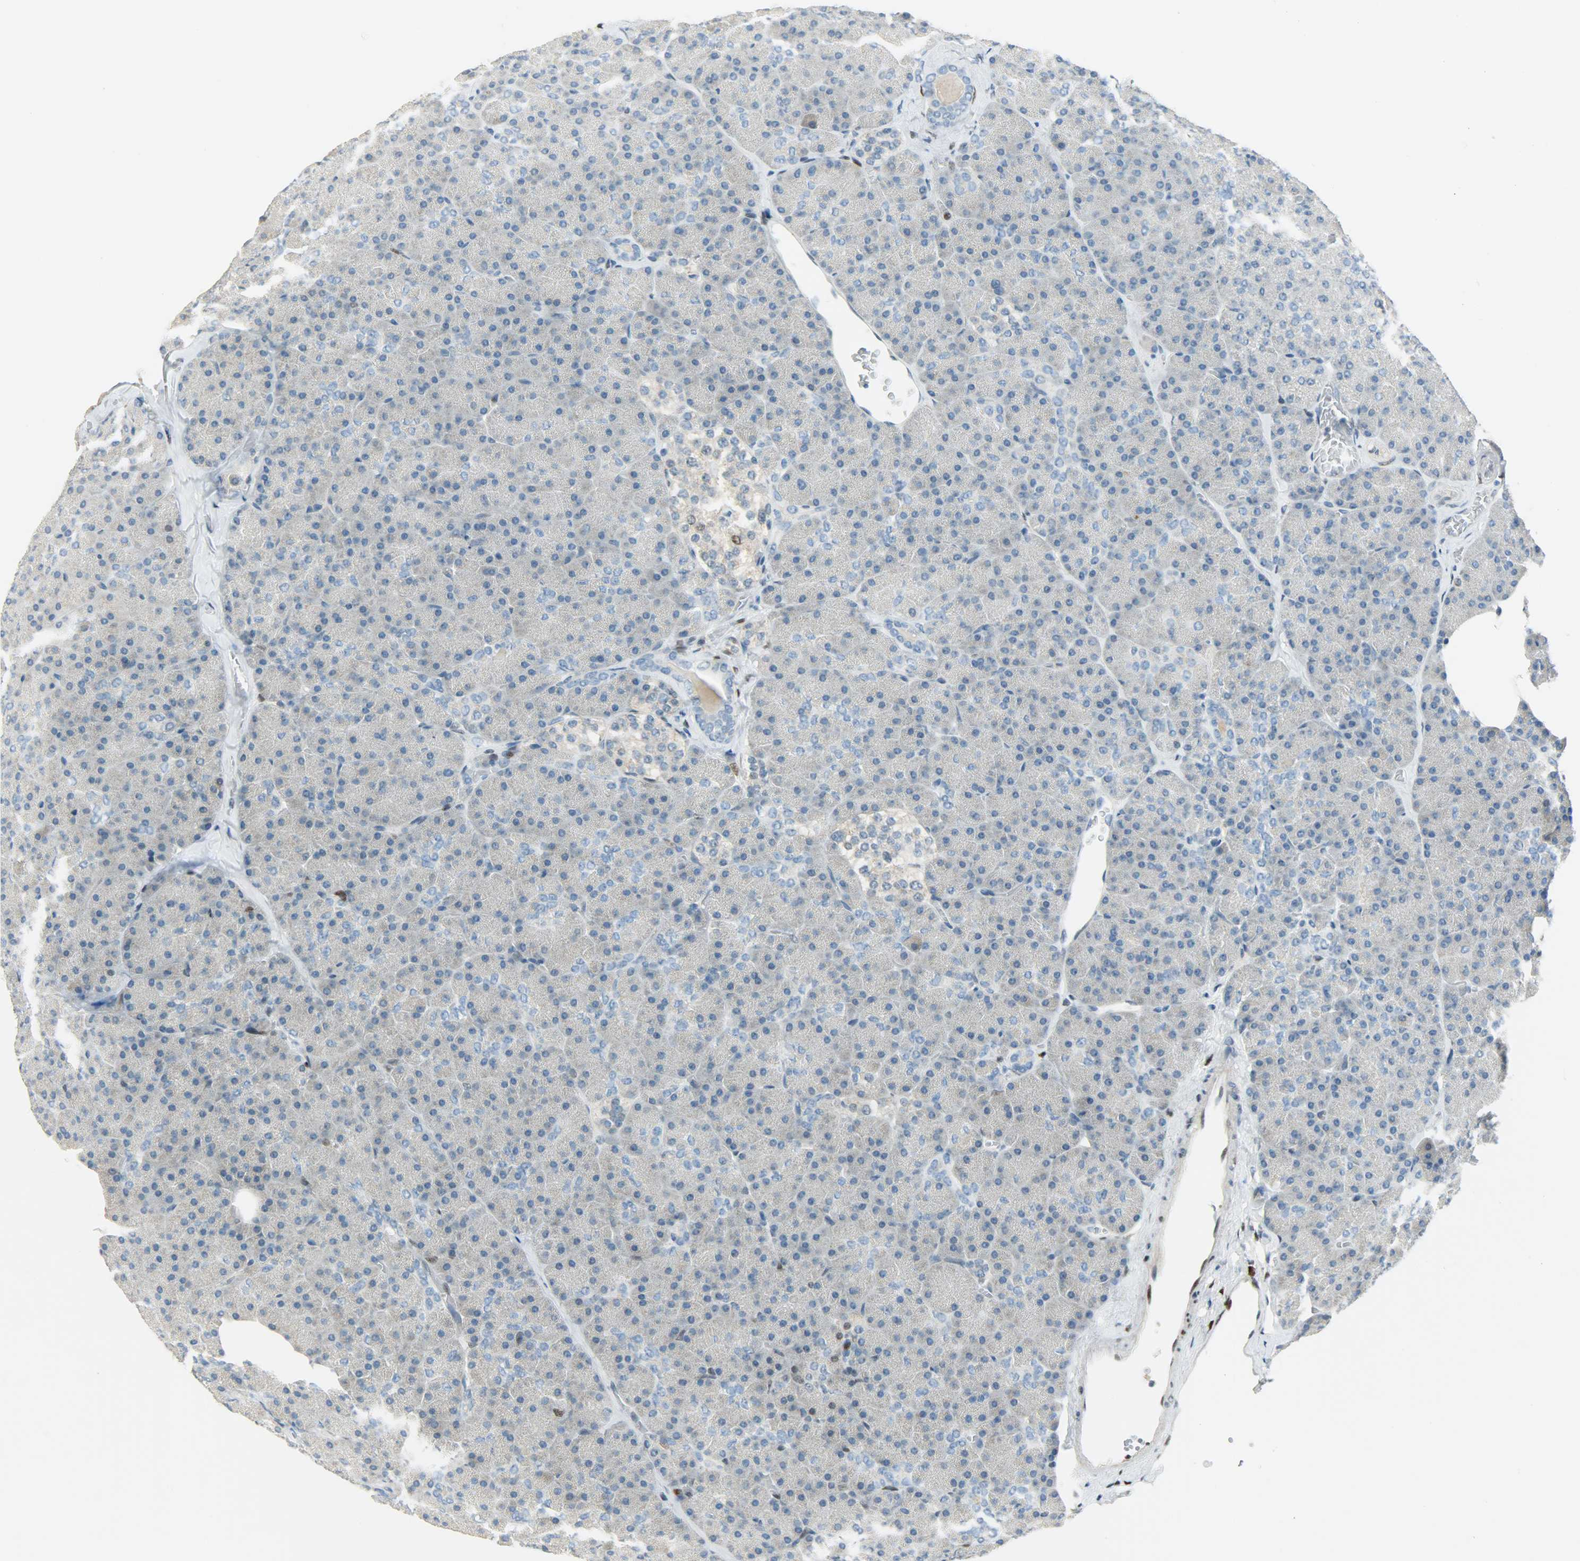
{"staining": {"intensity": "negative", "quantity": "none", "location": "none"}, "tissue": "pancreas", "cell_type": "Exocrine glandular cells", "image_type": "normal", "snomed": [{"axis": "morphology", "description": "Normal tissue, NOS"}, {"axis": "topography", "description": "Pancreas"}], "caption": "The image demonstrates no significant staining in exocrine glandular cells of pancreas.", "gene": "JUNB", "patient": {"sex": "female", "age": 35}}